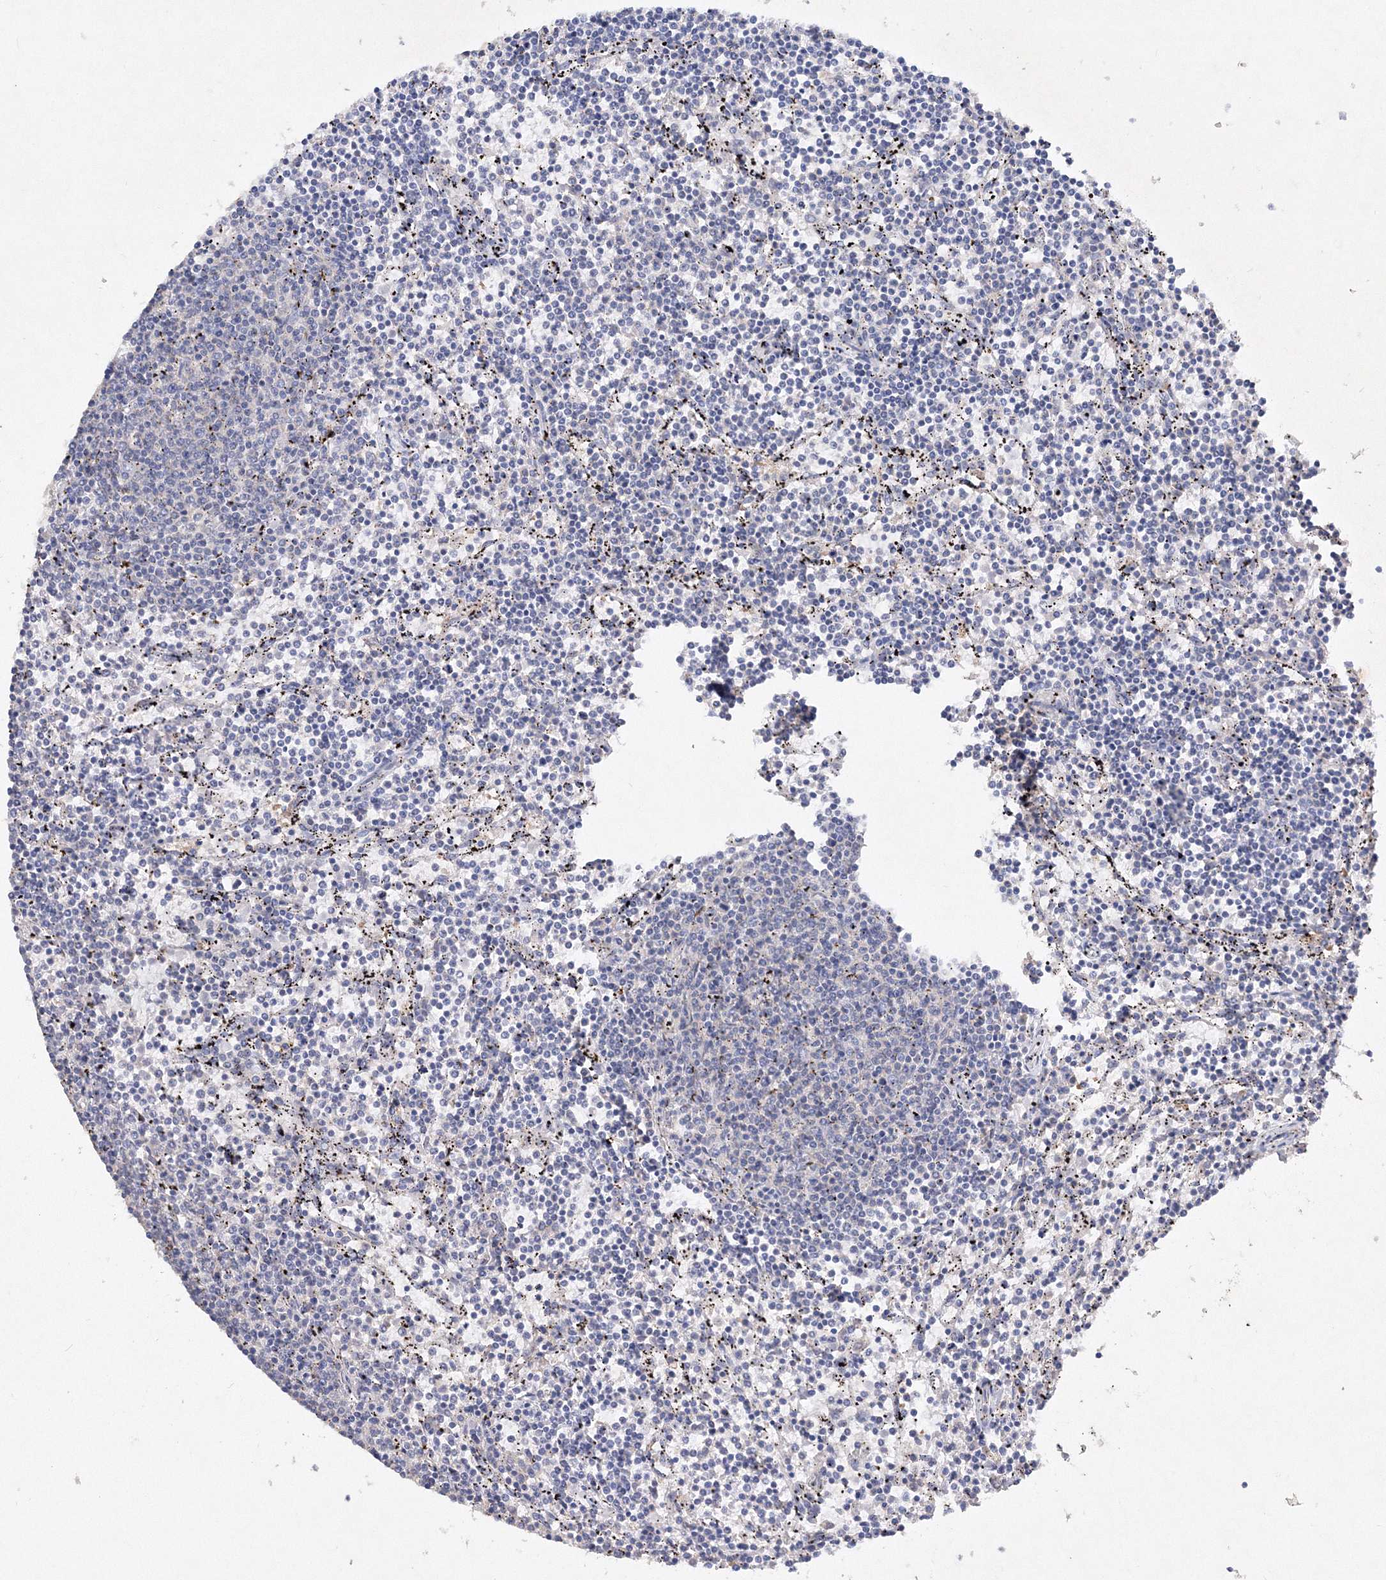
{"staining": {"intensity": "negative", "quantity": "none", "location": "none"}, "tissue": "lymphoma", "cell_type": "Tumor cells", "image_type": "cancer", "snomed": [{"axis": "morphology", "description": "Malignant lymphoma, non-Hodgkin's type, Low grade"}, {"axis": "topography", "description": "Spleen"}], "caption": "Image shows no protein expression in tumor cells of malignant lymphoma, non-Hodgkin's type (low-grade) tissue. (DAB IHC visualized using brightfield microscopy, high magnification).", "gene": "GLS", "patient": {"sex": "female", "age": 50}}